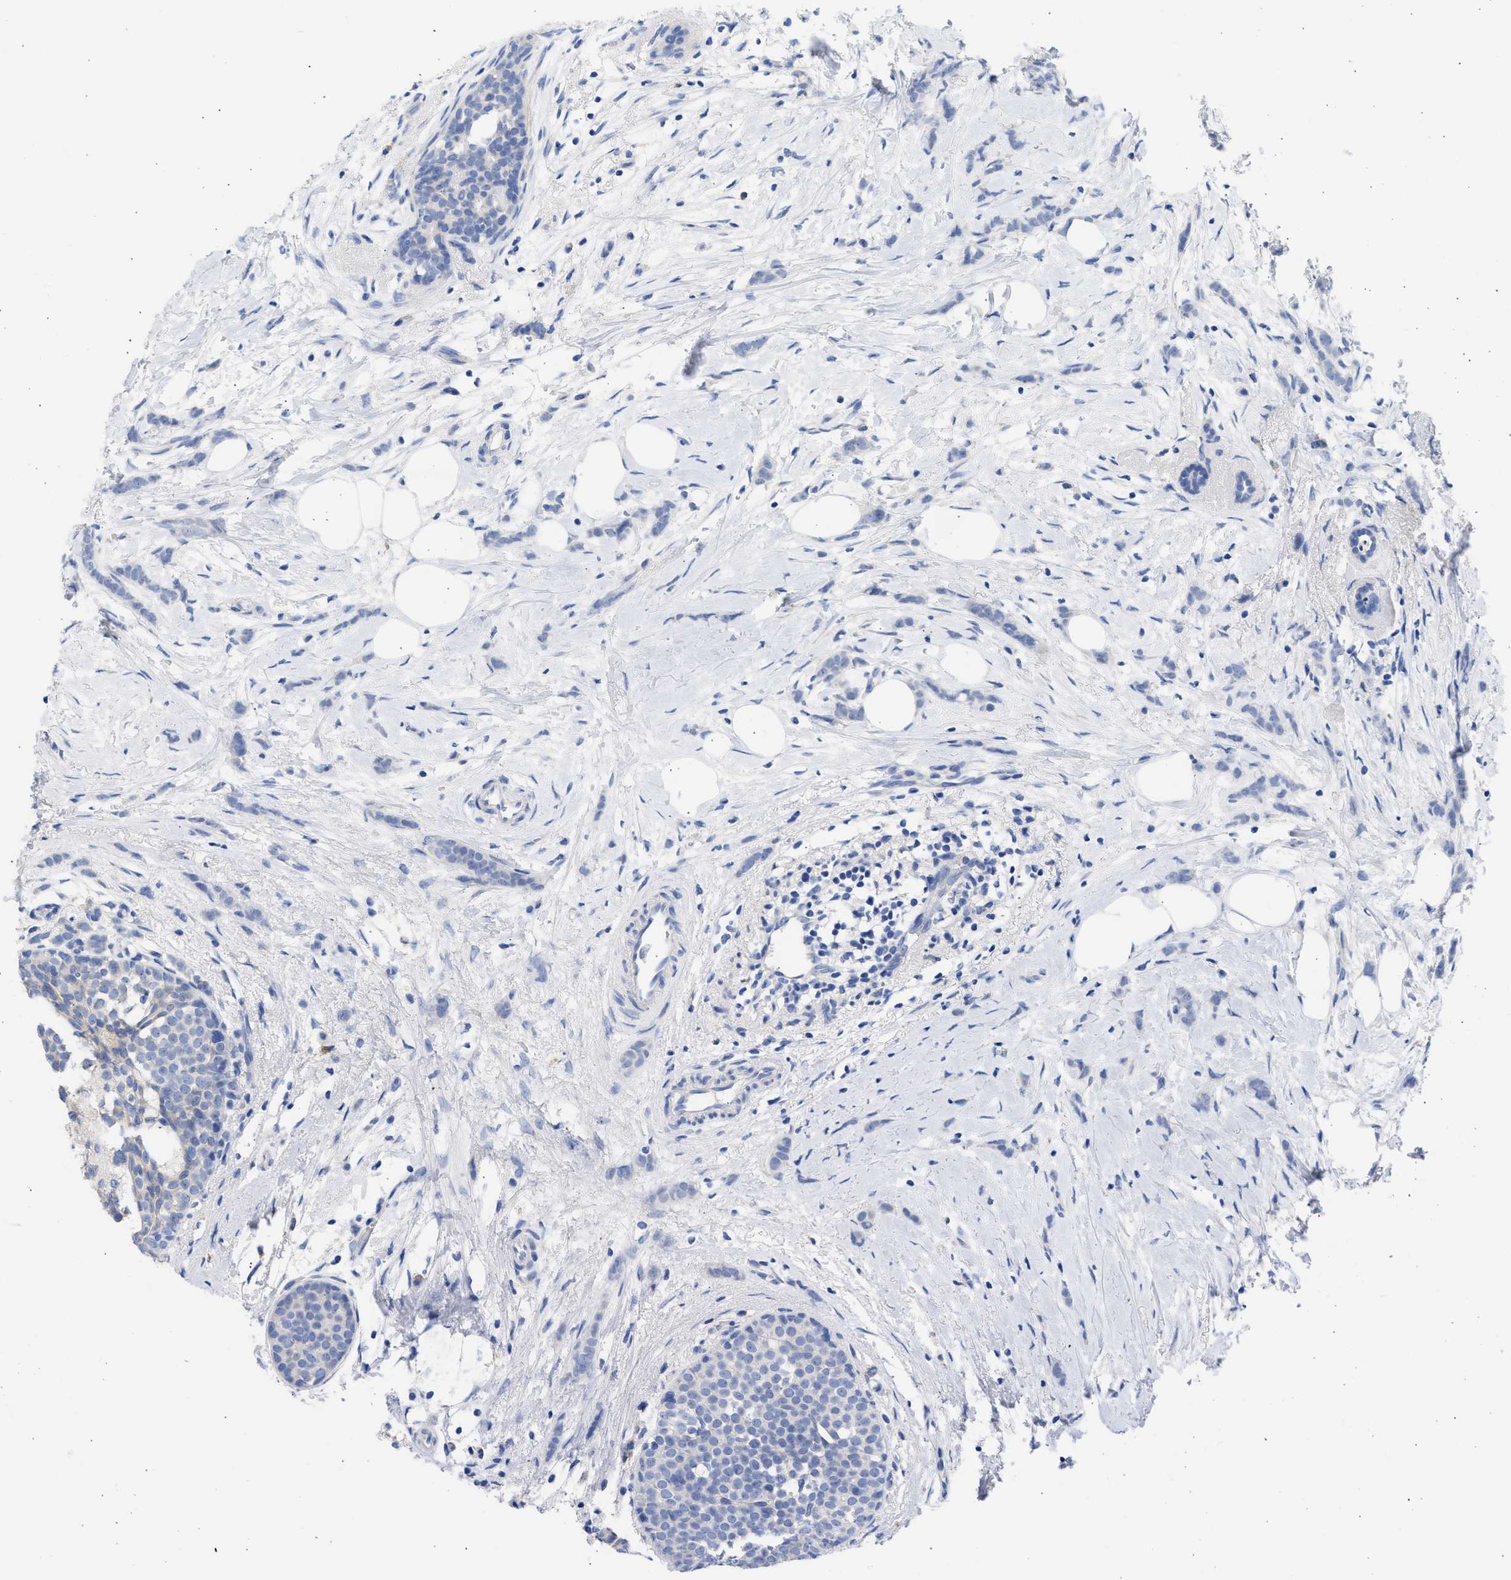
{"staining": {"intensity": "negative", "quantity": "none", "location": "none"}, "tissue": "breast cancer", "cell_type": "Tumor cells", "image_type": "cancer", "snomed": [{"axis": "morphology", "description": "Lobular carcinoma, in situ"}, {"axis": "morphology", "description": "Lobular carcinoma"}, {"axis": "topography", "description": "Breast"}], "caption": "The photomicrograph exhibits no staining of tumor cells in breast cancer (lobular carcinoma).", "gene": "RSPH1", "patient": {"sex": "female", "age": 41}}